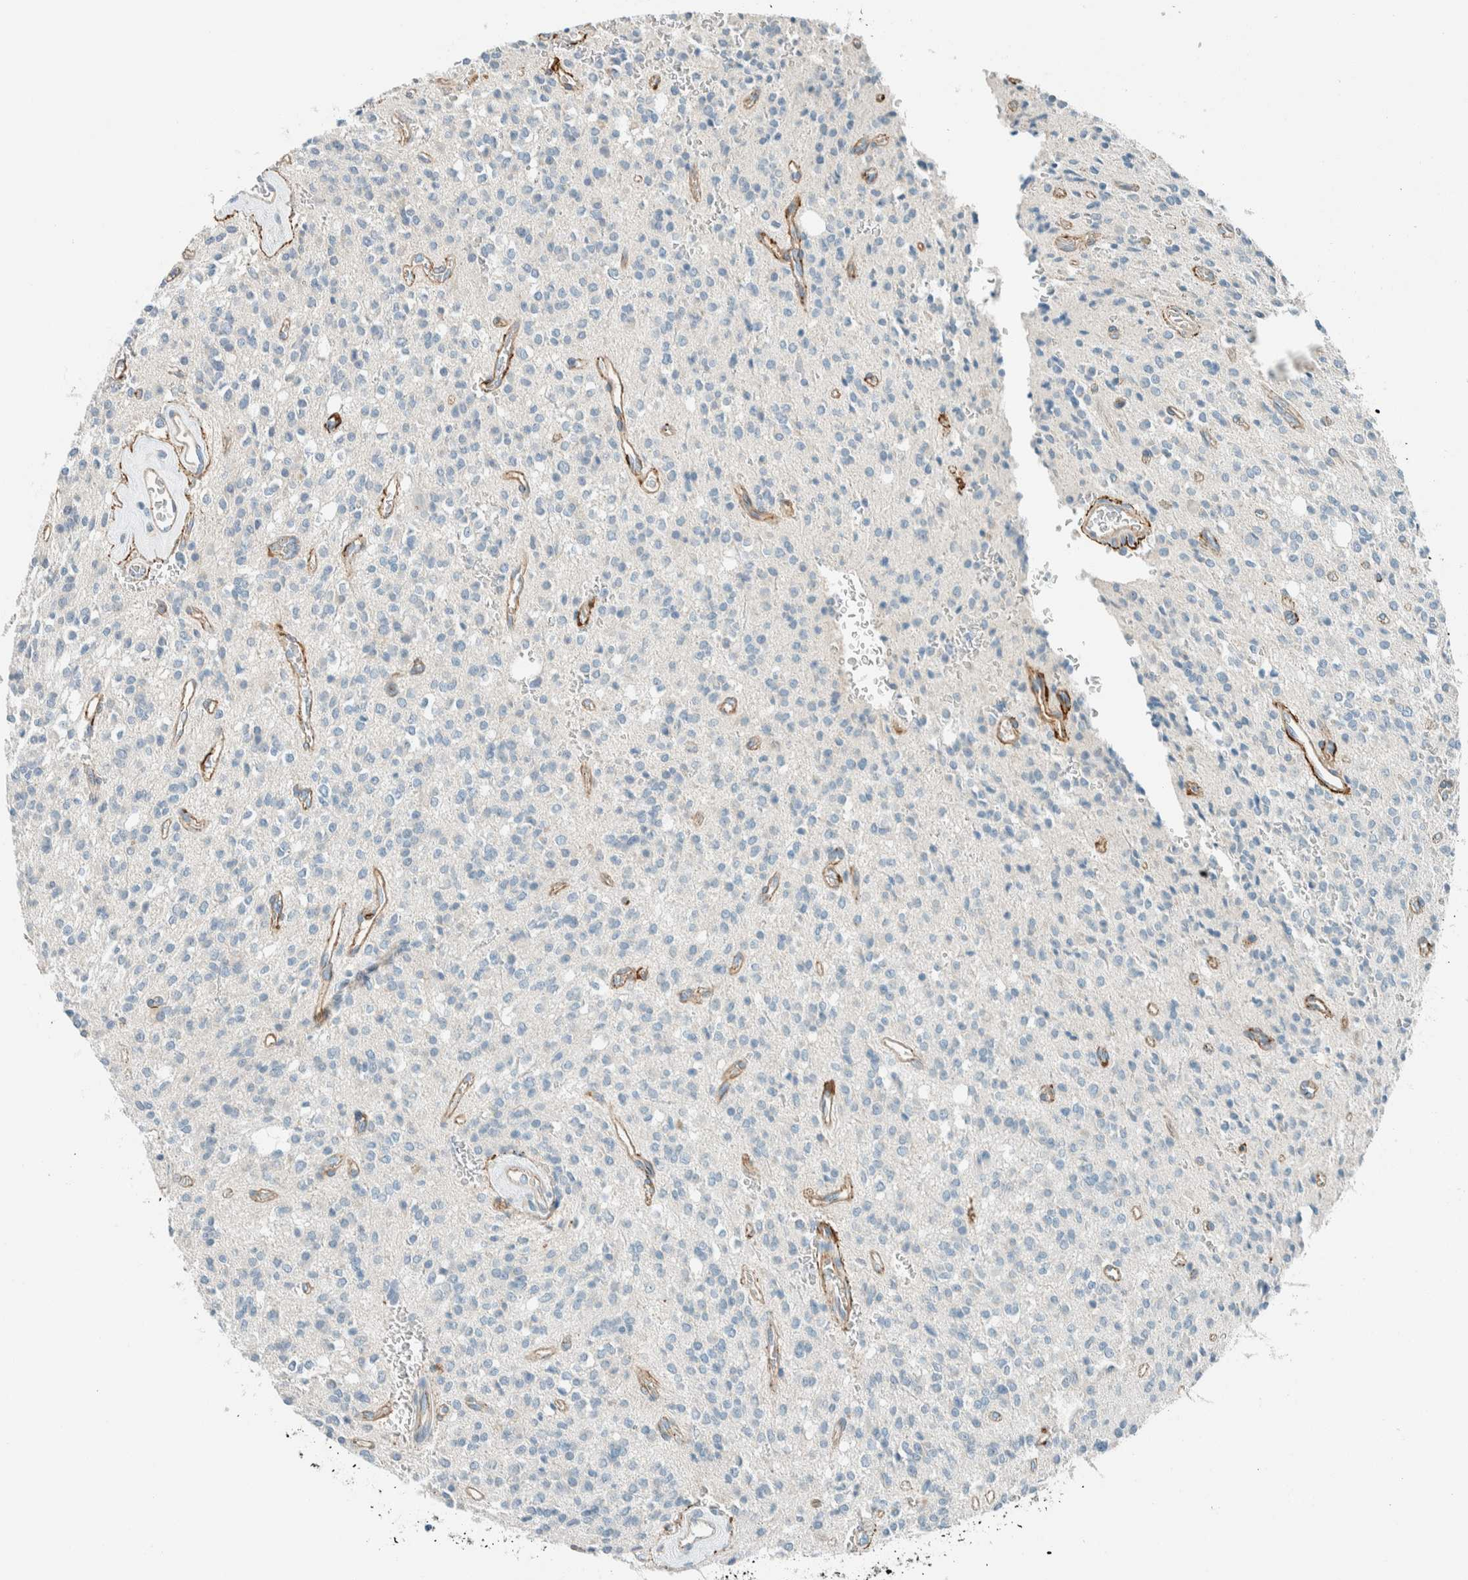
{"staining": {"intensity": "negative", "quantity": "none", "location": "none"}, "tissue": "glioma", "cell_type": "Tumor cells", "image_type": "cancer", "snomed": [{"axis": "morphology", "description": "Glioma, malignant, High grade"}, {"axis": "topography", "description": "Brain"}], "caption": "Tumor cells are negative for protein expression in human malignant high-grade glioma.", "gene": "SLFN12", "patient": {"sex": "male", "age": 34}}